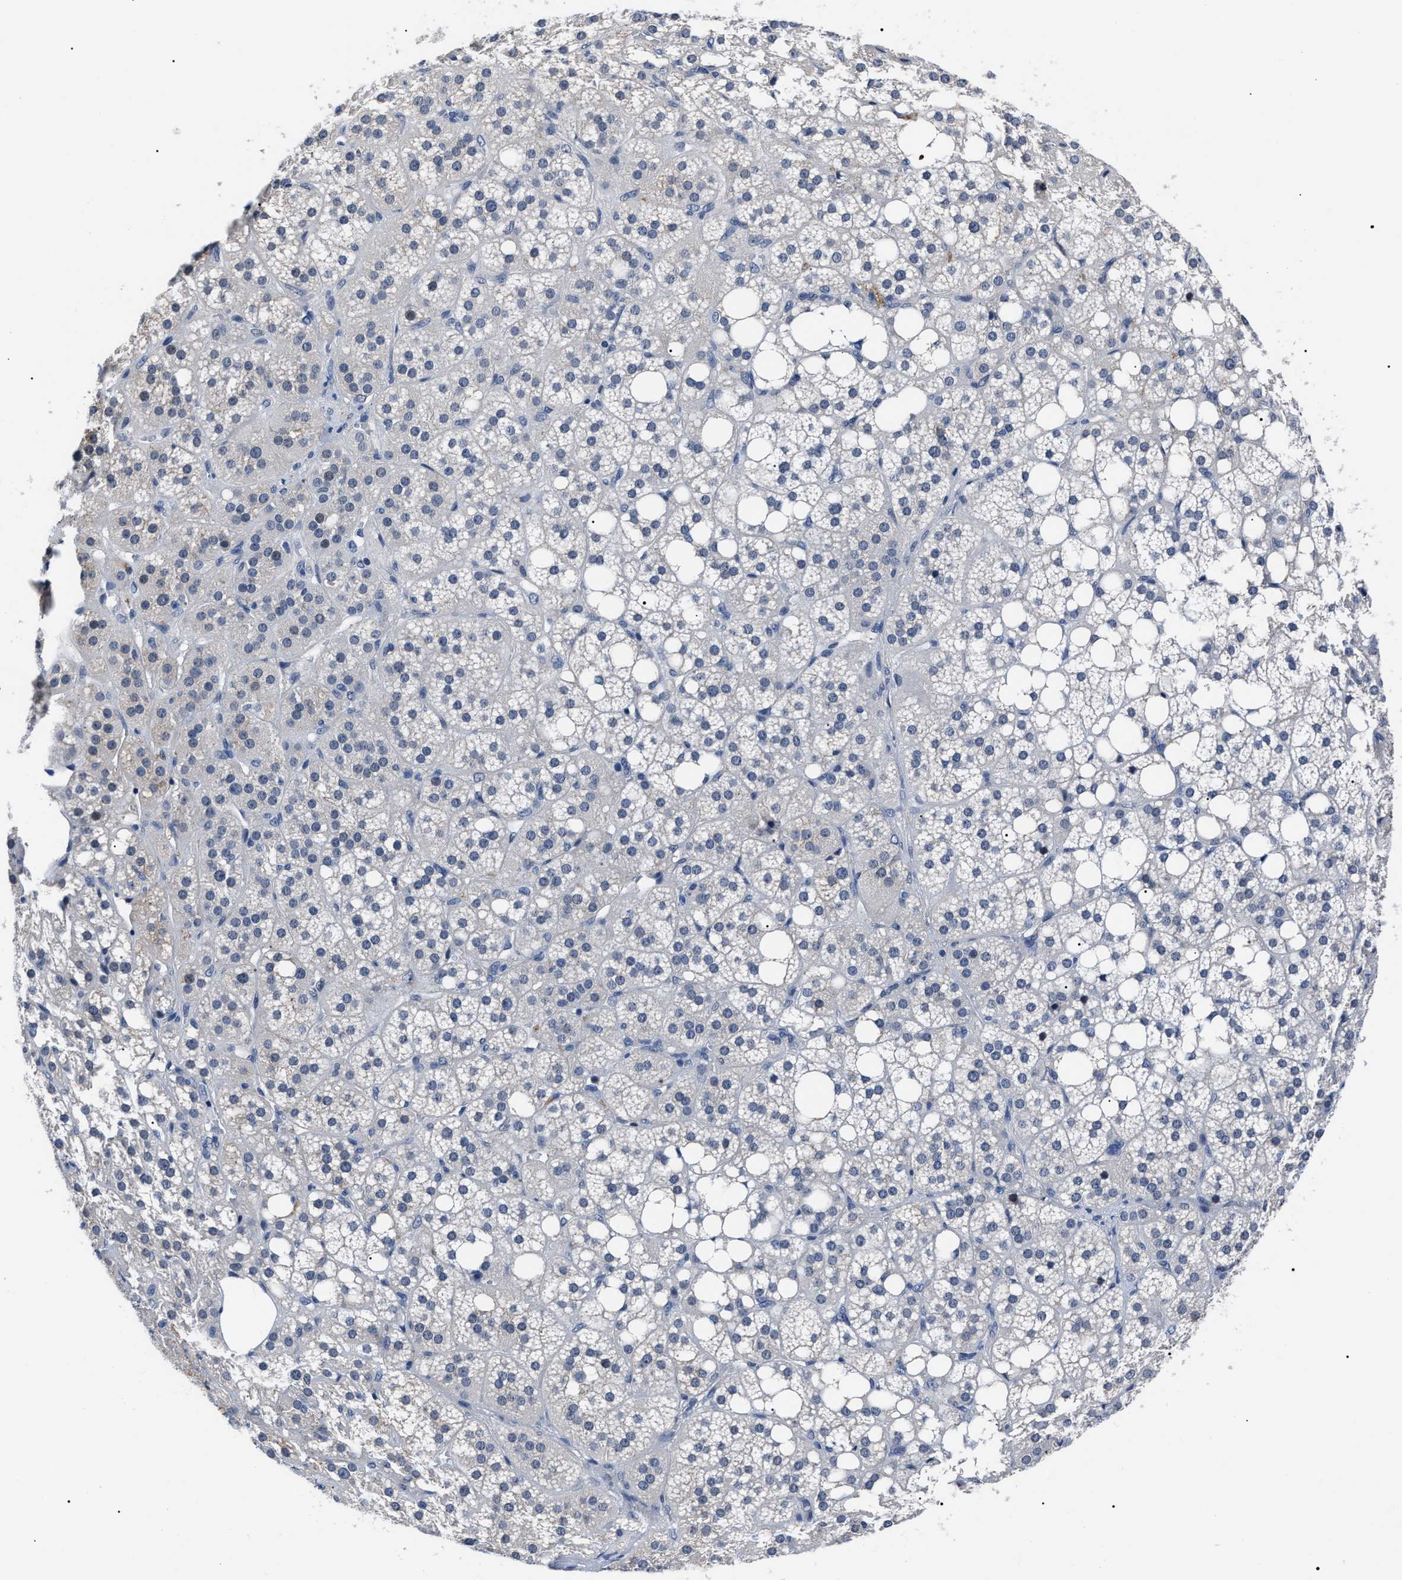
{"staining": {"intensity": "moderate", "quantity": "<25%", "location": "cytoplasmic/membranous,nuclear"}, "tissue": "adrenal gland", "cell_type": "Glandular cells", "image_type": "normal", "snomed": [{"axis": "morphology", "description": "Normal tissue, NOS"}, {"axis": "topography", "description": "Adrenal gland"}], "caption": "Moderate cytoplasmic/membranous,nuclear expression for a protein is identified in approximately <25% of glandular cells of normal adrenal gland using IHC.", "gene": "LRWD1", "patient": {"sex": "female", "age": 59}}